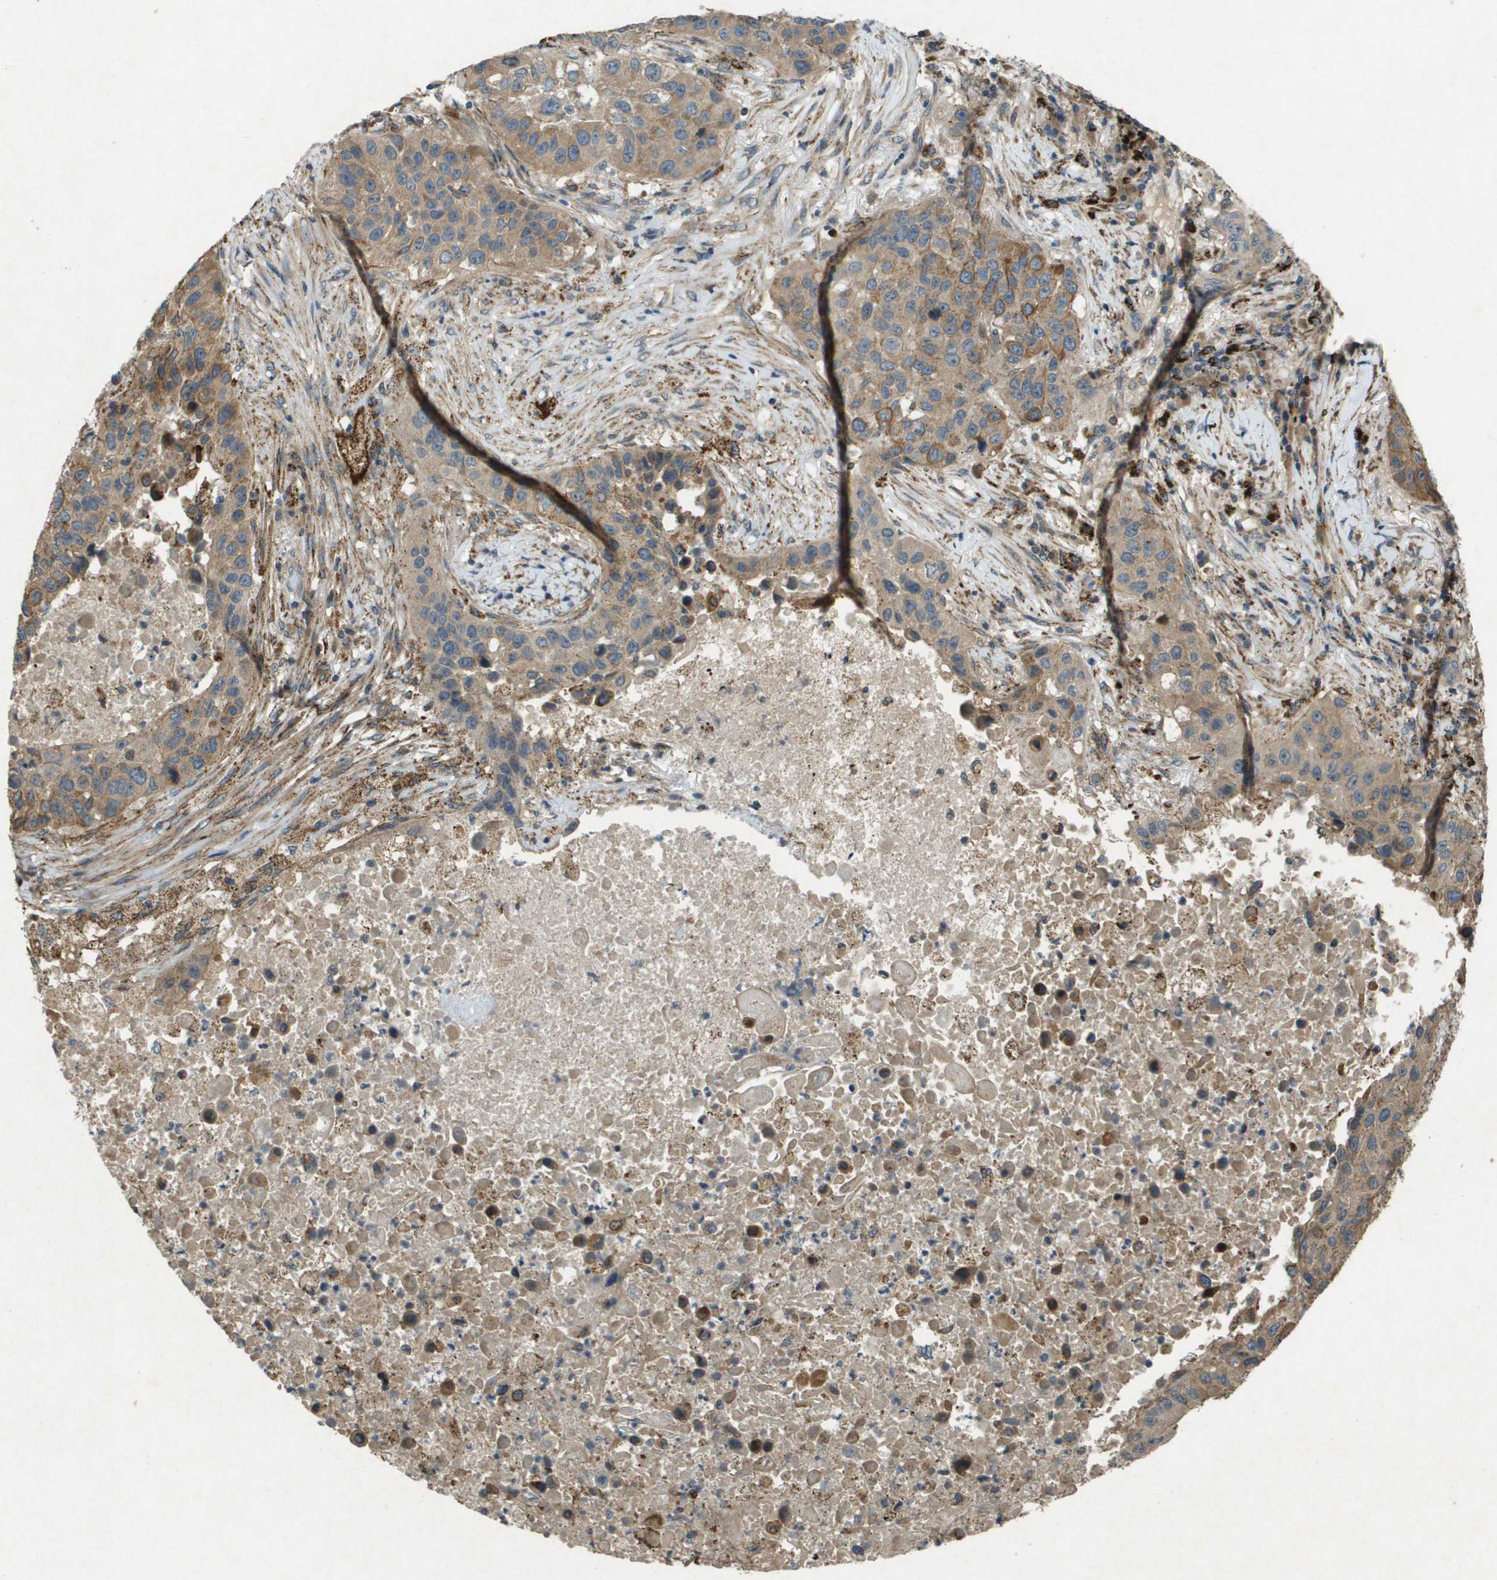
{"staining": {"intensity": "weak", "quantity": ">75%", "location": "cytoplasmic/membranous"}, "tissue": "lung cancer", "cell_type": "Tumor cells", "image_type": "cancer", "snomed": [{"axis": "morphology", "description": "Squamous cell carcinoma, NOS"}, {"axis": "topography", "description": "Lung"}], "caption": "This is a photomicrograph of immunohistochemistry (IHC) staining of squamous cell carcinoma (lung), which shows weak staining in the cytoplasmic/membranous of tumor cells.", "gene": "CDKN2C", "patient": {"sex": "male", "age": 57}}